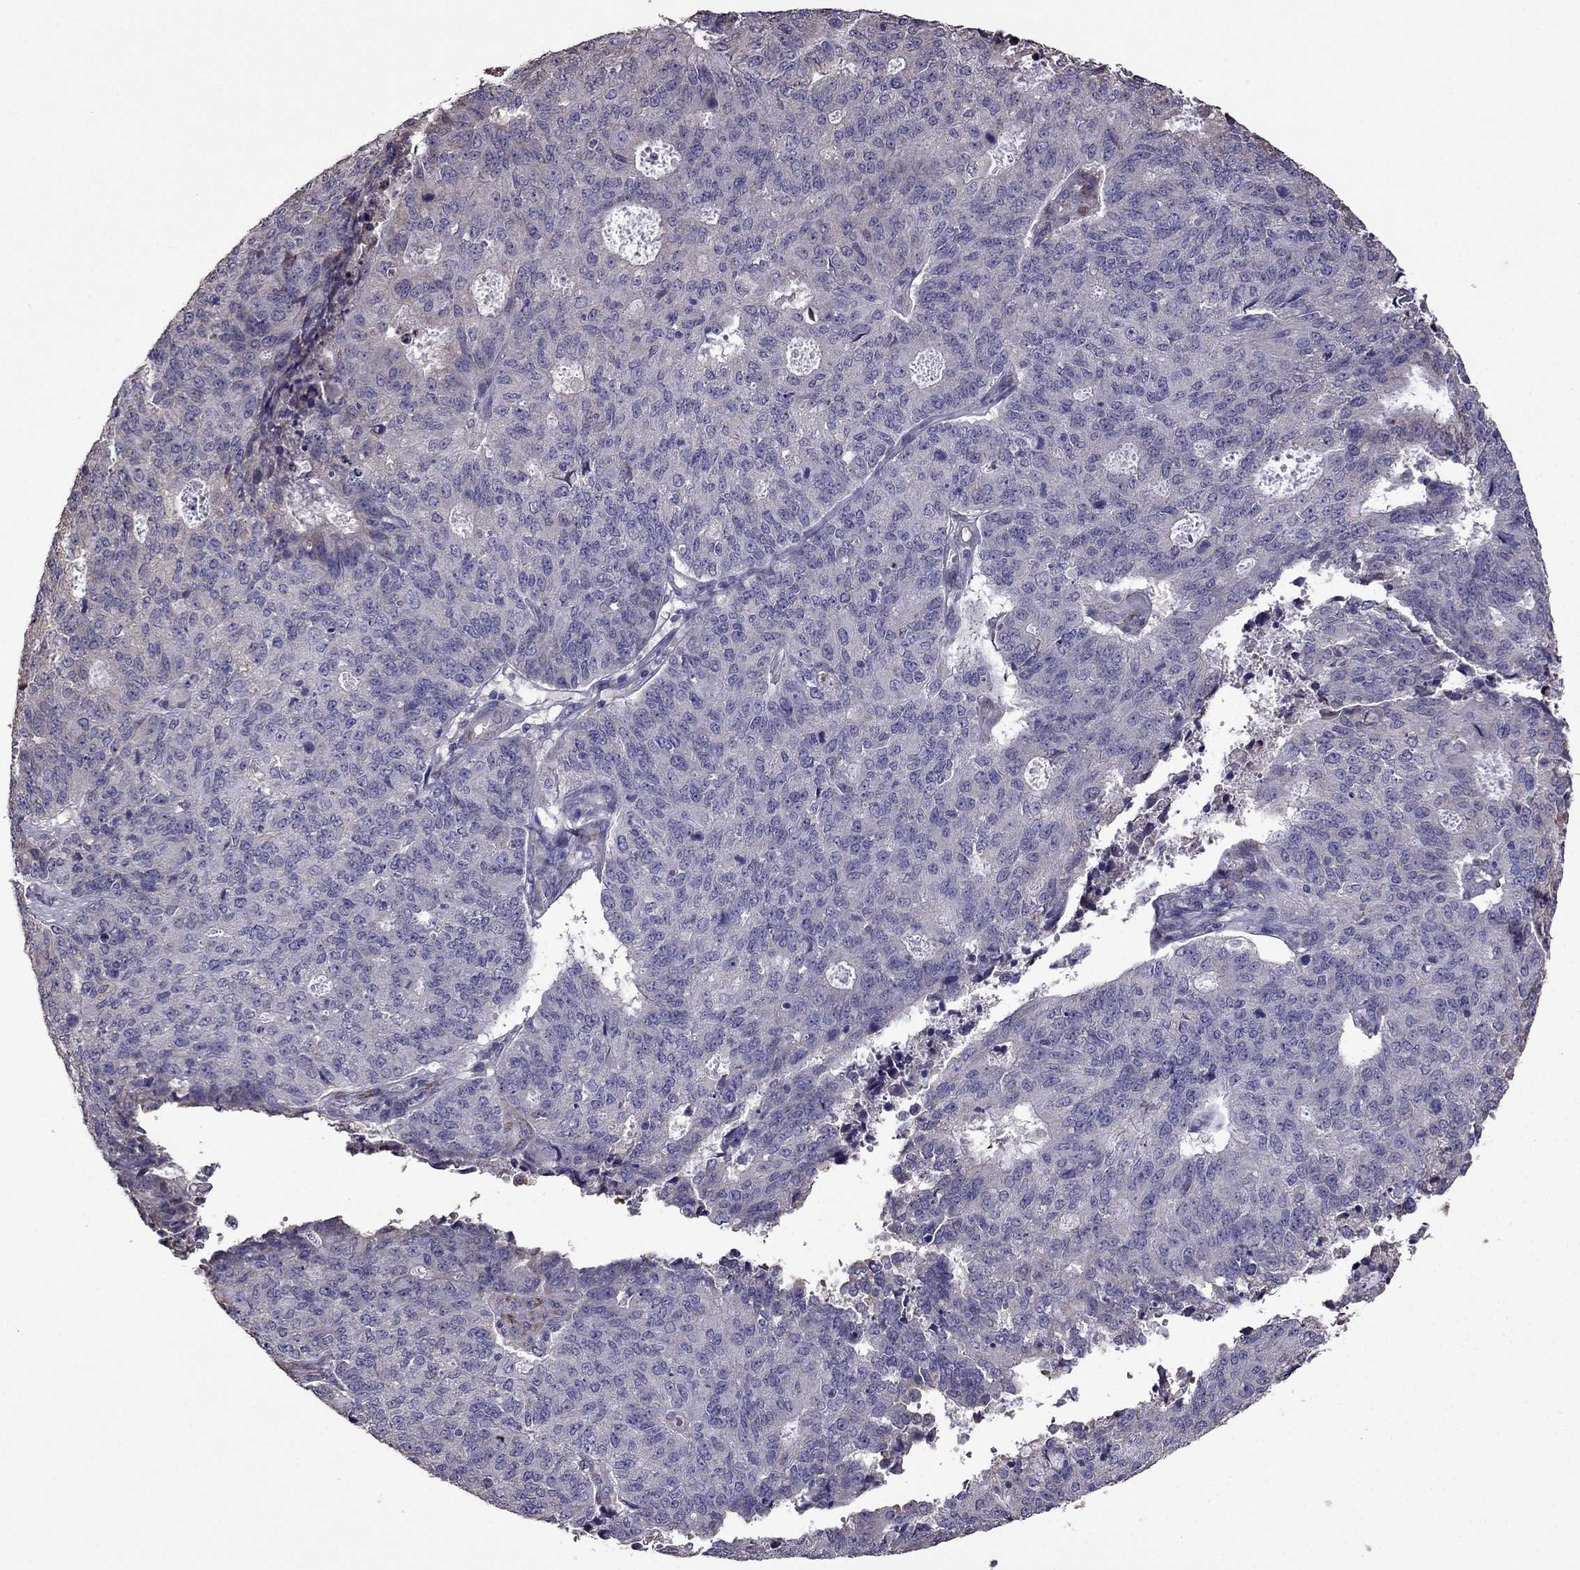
{"staining": {"intensity": "negative", "quantity": "none", "location": "none"}, "tissue": "endometrial cancer", "cell_type": "Tumor cells", "image_type": "cancer", "snomed": [{"axis": "morphology", "description": "Adenocarcinoma, NOS"}, {"axis": "topography", "description": "Endometrium"}], "caption": "This is a image of immunohistochemistry staining of endometrial cancer (adenocarcinoma), which shows no positivity in tumor cells.", "gene": "CDH9", "patient": {"sex": "female", "age": 82}}